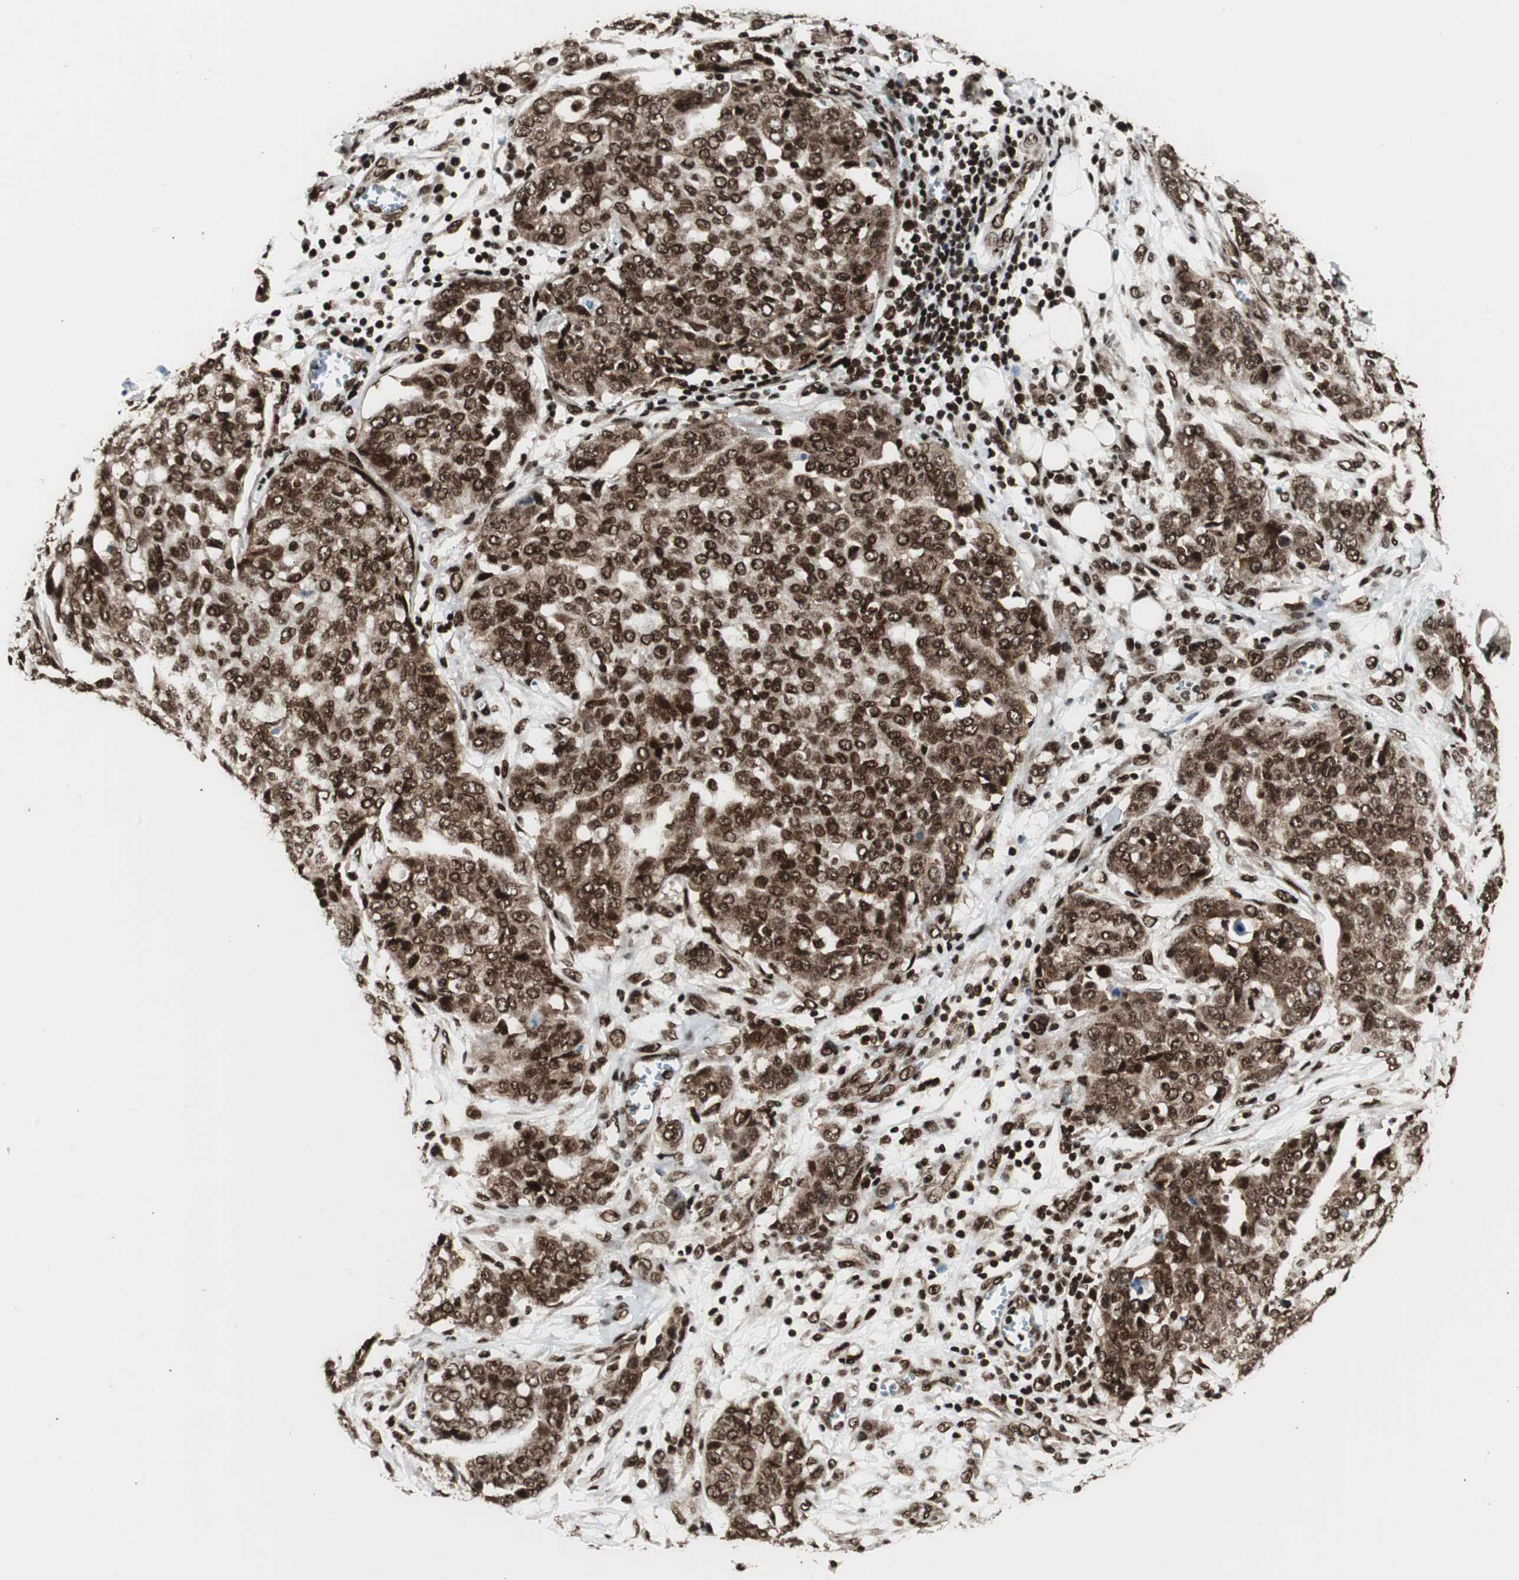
{"staining": {"intensity": "strong", "quantity": ">75%", "location": "cytoplasmic/membranous,nuclear"}, "tissue": "ovarian cancer", "cell_type": "Tumor cells", "image_type": "cancer", "snomed": [{"axis": "morphology", "description": "Cystadenocarcinoma, serous, NOS"}, {"axis": "topography", "description": "Soft tissue"}, {"axis": "topography", "description": "Ovary"}], "caption": "Protein staining displays strong cytoplasmic/membranous and nuclear staining in about >75% of tumor cells in serous cystadenocarcinoma (ovarian).", "gene": "EWSR1", "patient": {"sex": "female", "age": 57}}